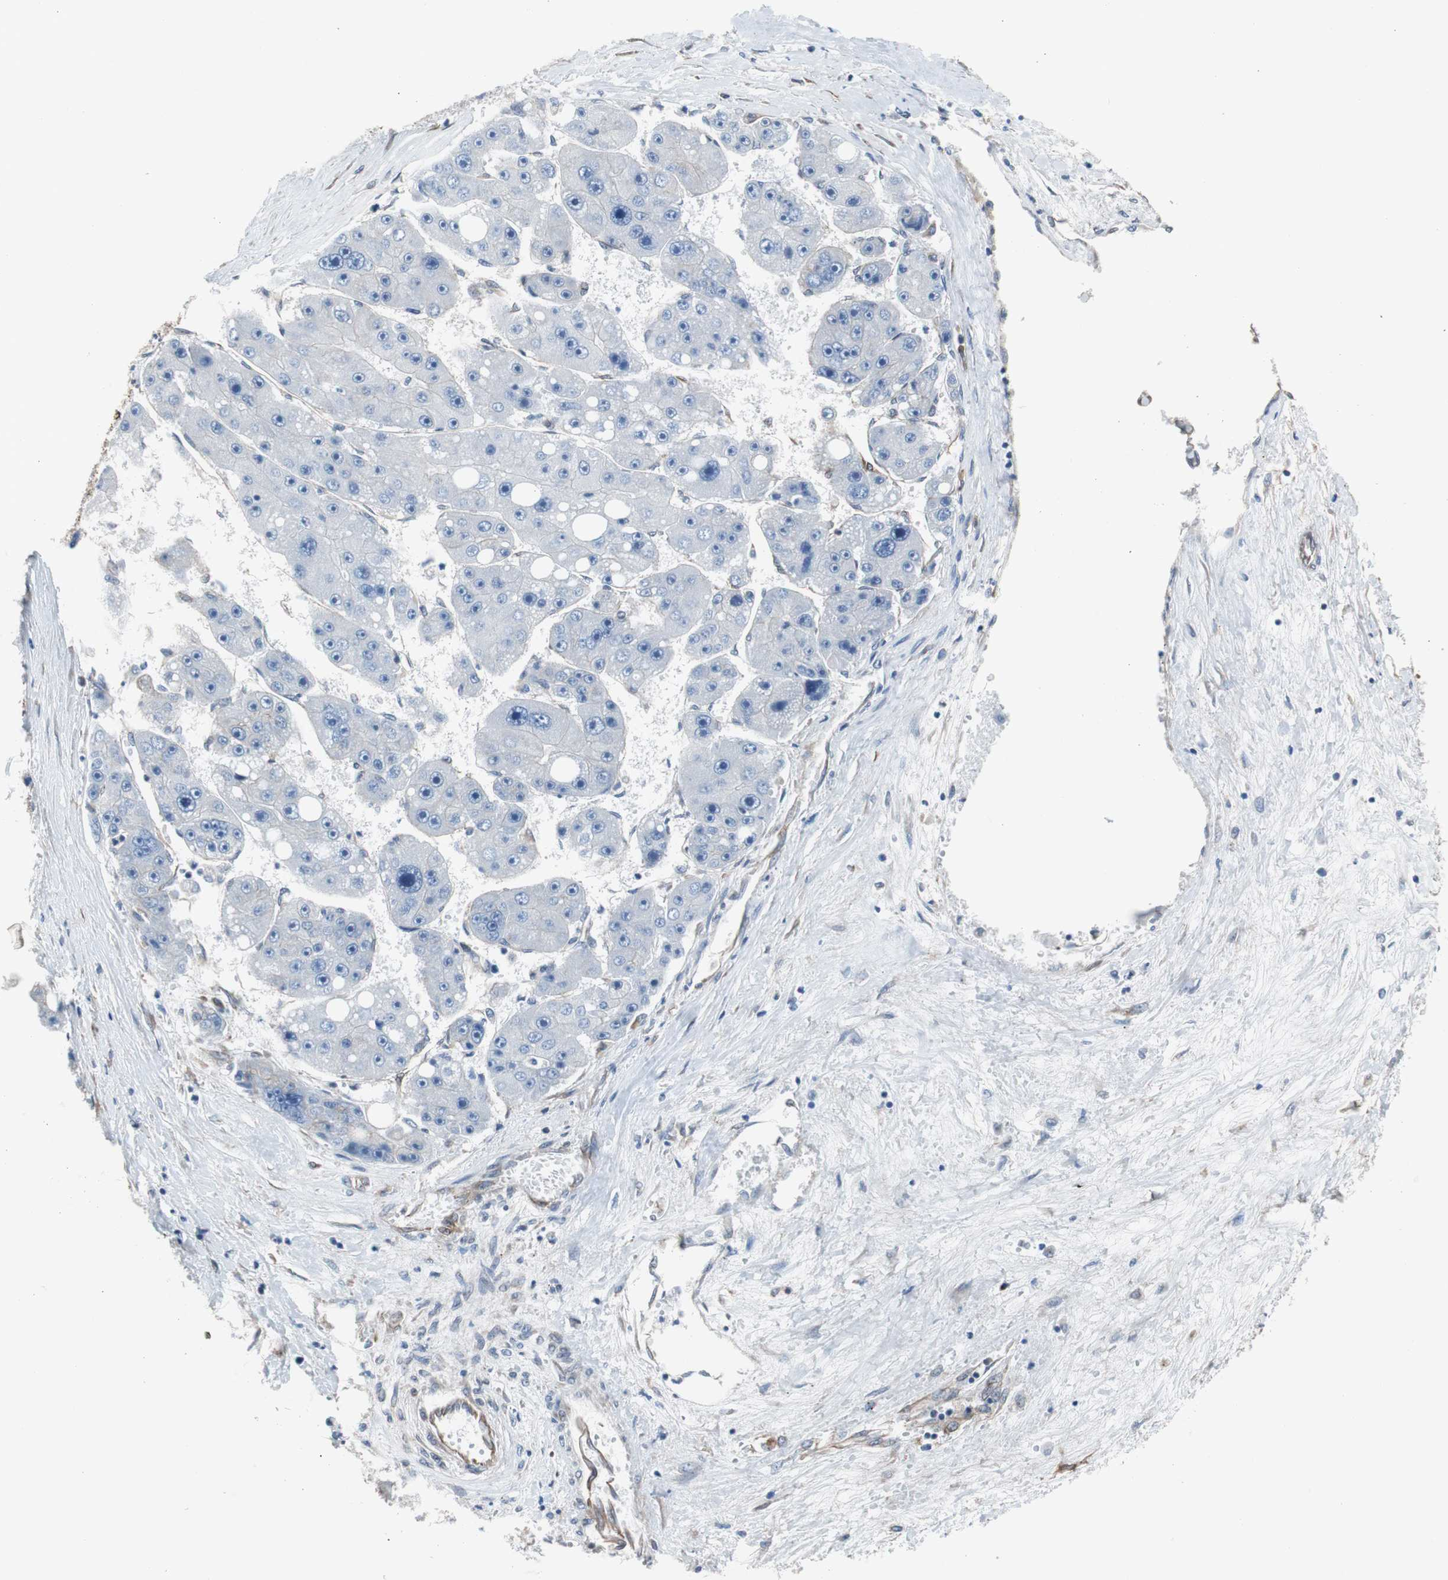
{"staining": {"intensity": "negative", "quantity": "none", "location": "none"}, "tissue": "liver cancer", "cell_type": "Tumor cells", "image_type": "cancer", "snomed": [{"axis": "morphology", "description": "Carcinoma, Hepatocellular, NOS"}, {"axis": "topography", "description": "Liver"}], "caption": "Tumor cells show no significant expression in liver cancer. The staining is performed using DAB brown chromogen with nuclei counter-stained in using hematoxylin.", "gene": "KIF3B", "patient": {"sex": "female", "age": 61}}